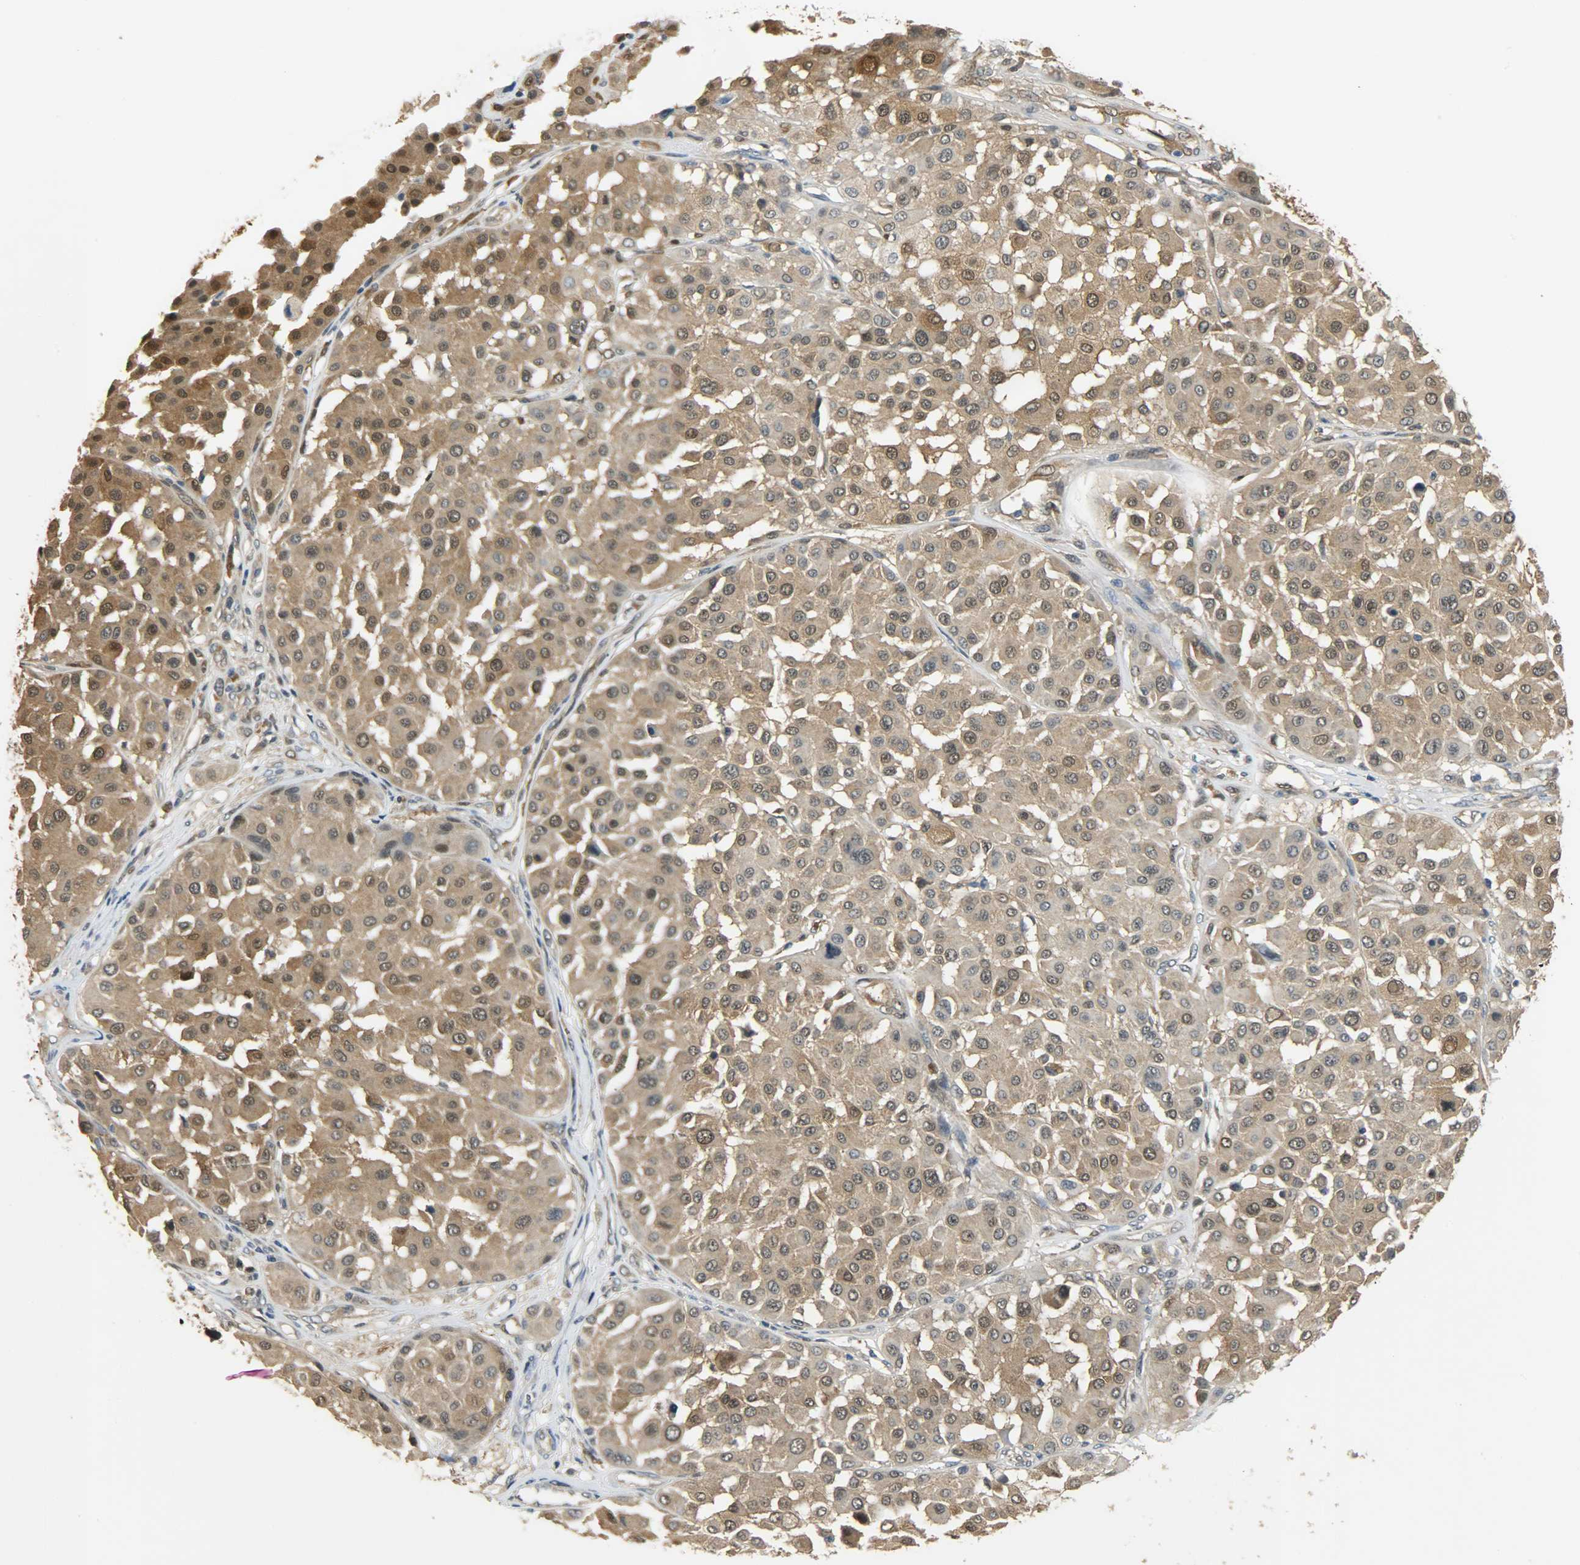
{"staining": {"intensity": "strong", "quantity": ">75%", "location": "cytoplasmic/membranous,nuclear"}, "tissue": "melanoma", "cell_type": "Tumor cells", "image_type": "cancer", "snomed": [{"axis": "morphology", "description": "Malignant melanoma, Metastatic site"}, {"axis": "topography", "description": "Soft tissue"}], "caption": "A micrograph showing strong cytoplasmic/membranous and nuclear expression in approximately >75% of tumor cells in melanoma, as visualized by brown immunohistochemical staining.", "gene": "EIF4EBP1", "patient": {"sex": "male", "age": 41}}